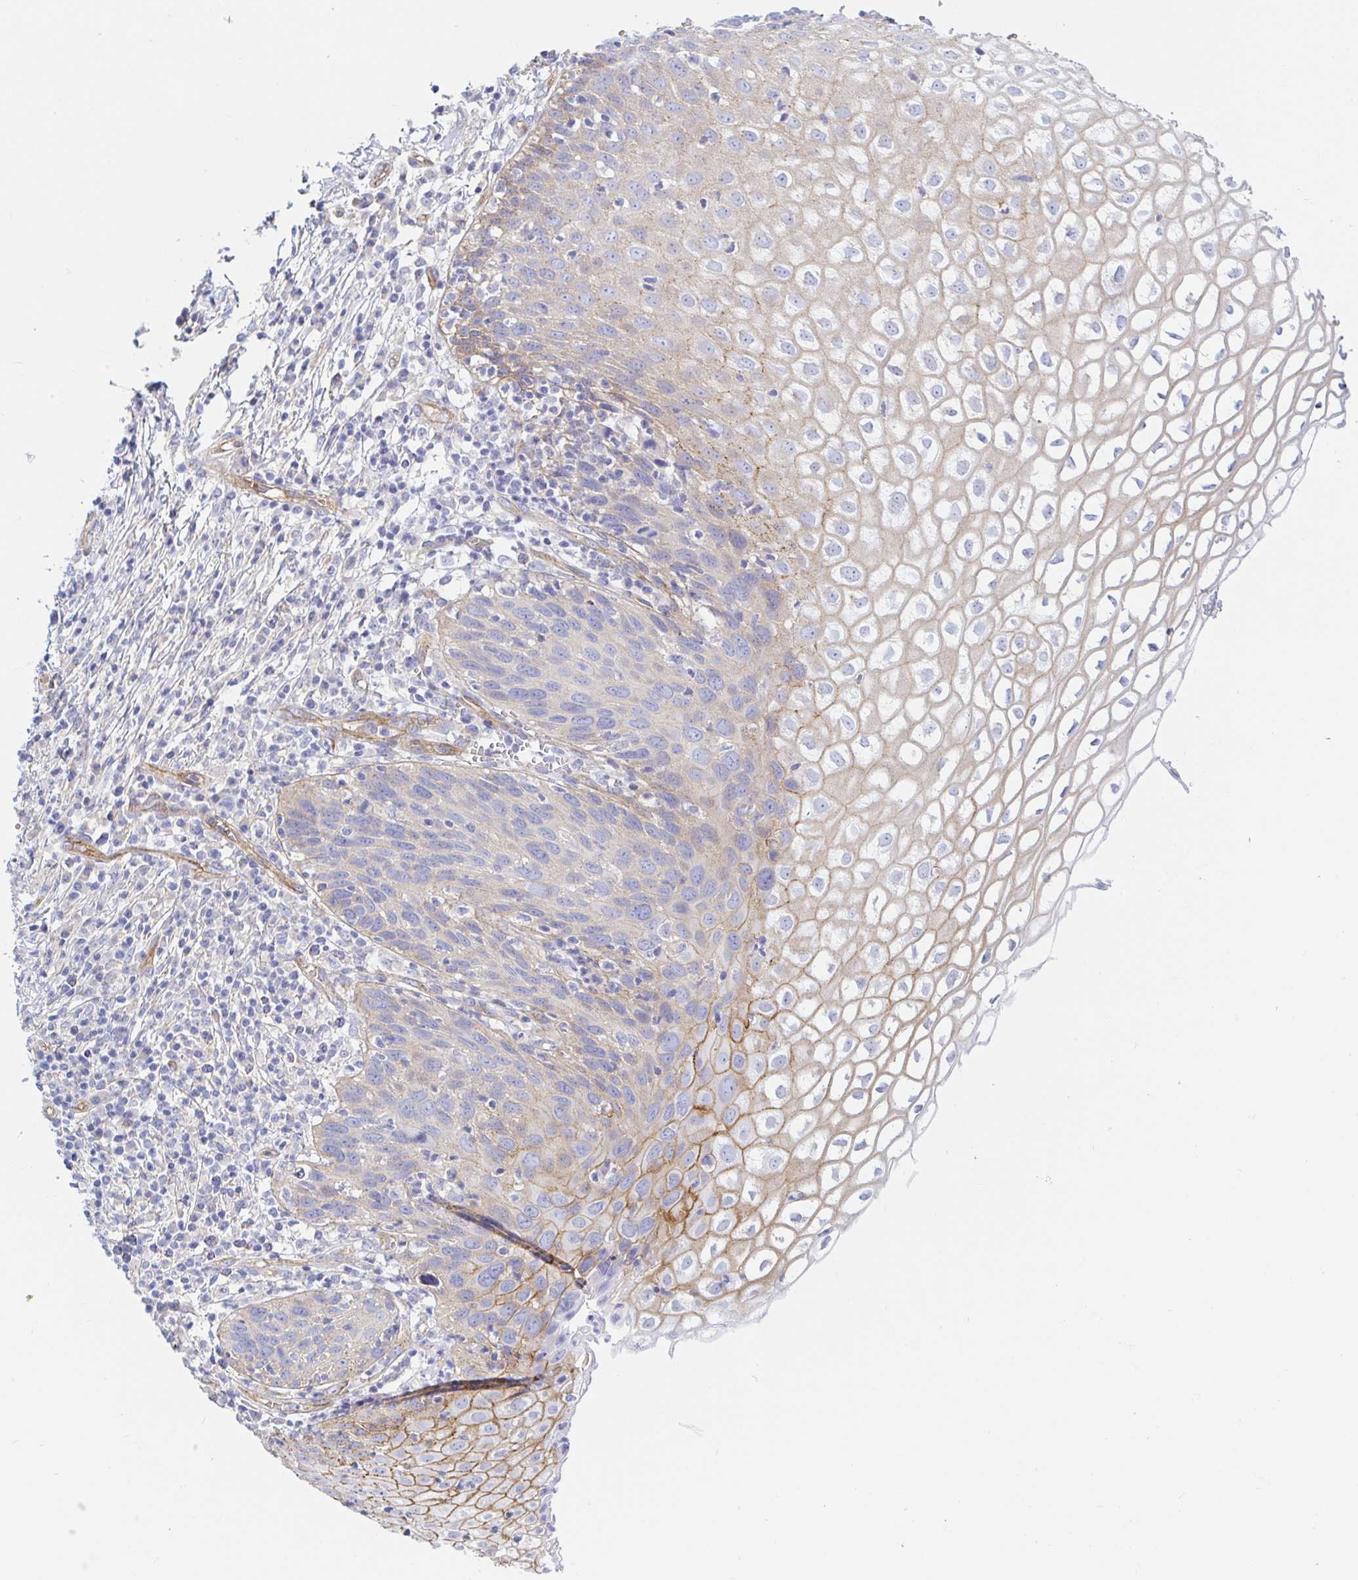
{"staining": {"intensity": "negative", "quantity": "none", "location": "none"}, "tissue": "cervix", "cell_type": "Glandular cells", "image_type": "normal", "snomed": [{"axis": "morphology", "description": "Normal tissue, NOS"}, {"axis": "topography", "description": "Cervix"}], "caption": "An IHC micrograph of benign cervix is shown. There is no staining in glandular cells of cervix.", "gene": "ARL4D", "patient": {"sex": "female", "age": 36}}